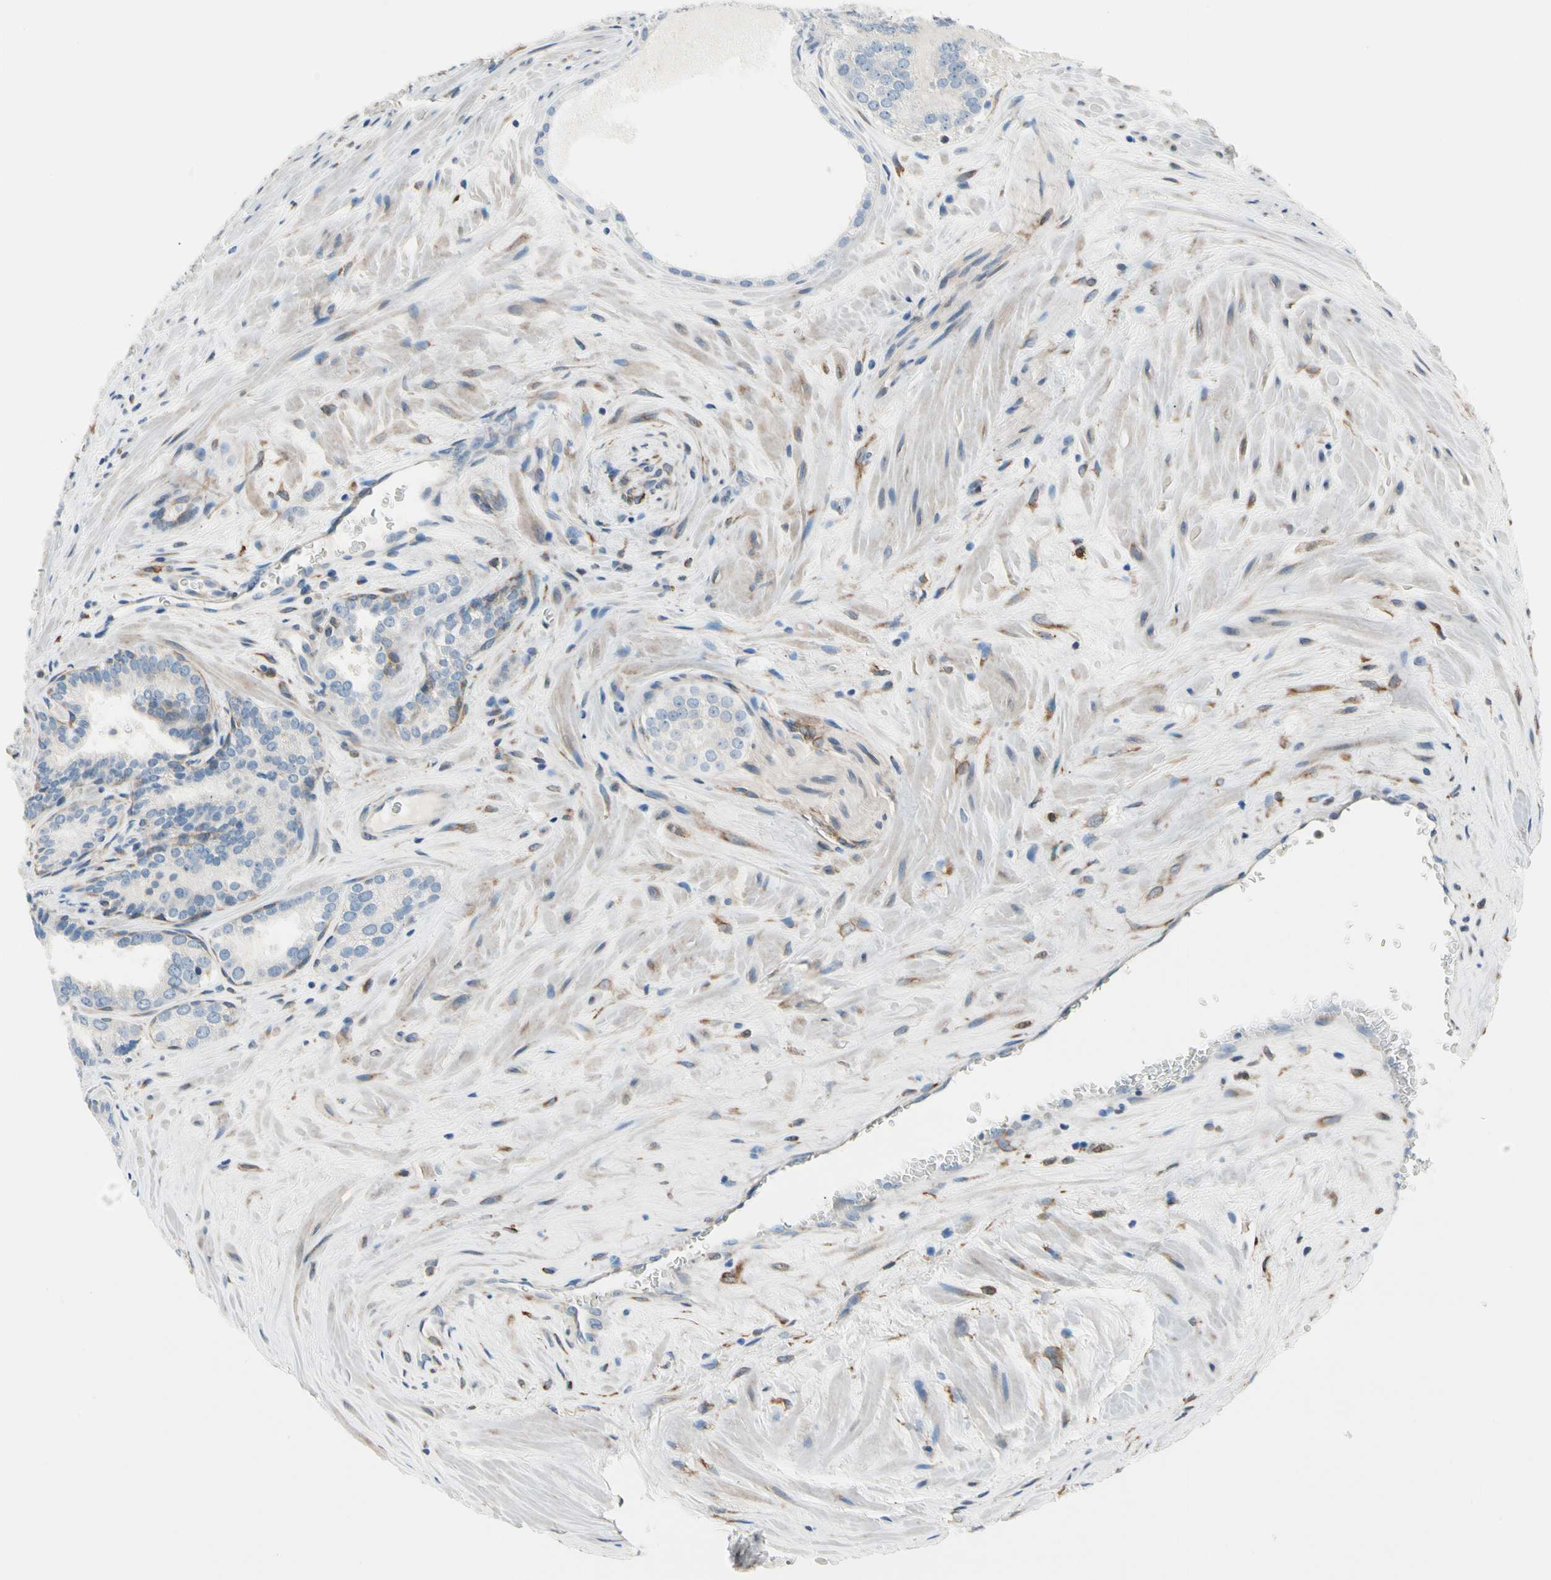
{"staining": {"intensity": "weak", "quantity": "<25%", "location": "cytoplasmic/membranous"}, "tissue": "prostate cancer", "cell_type": "Tumor cells", "image_type": "cancer", "snomed": [{"axis": "morphology", "description": "Adenocarcinoma, Low grade"}, {"axis": "topography", "description": "Prostate"}], "caption": "Tumor cells show no significant protein positivity in prostate adenocarcinoma (low-grade).", "gene": "LRPAP1", "patient": {"sex": "male", "age": 60}}